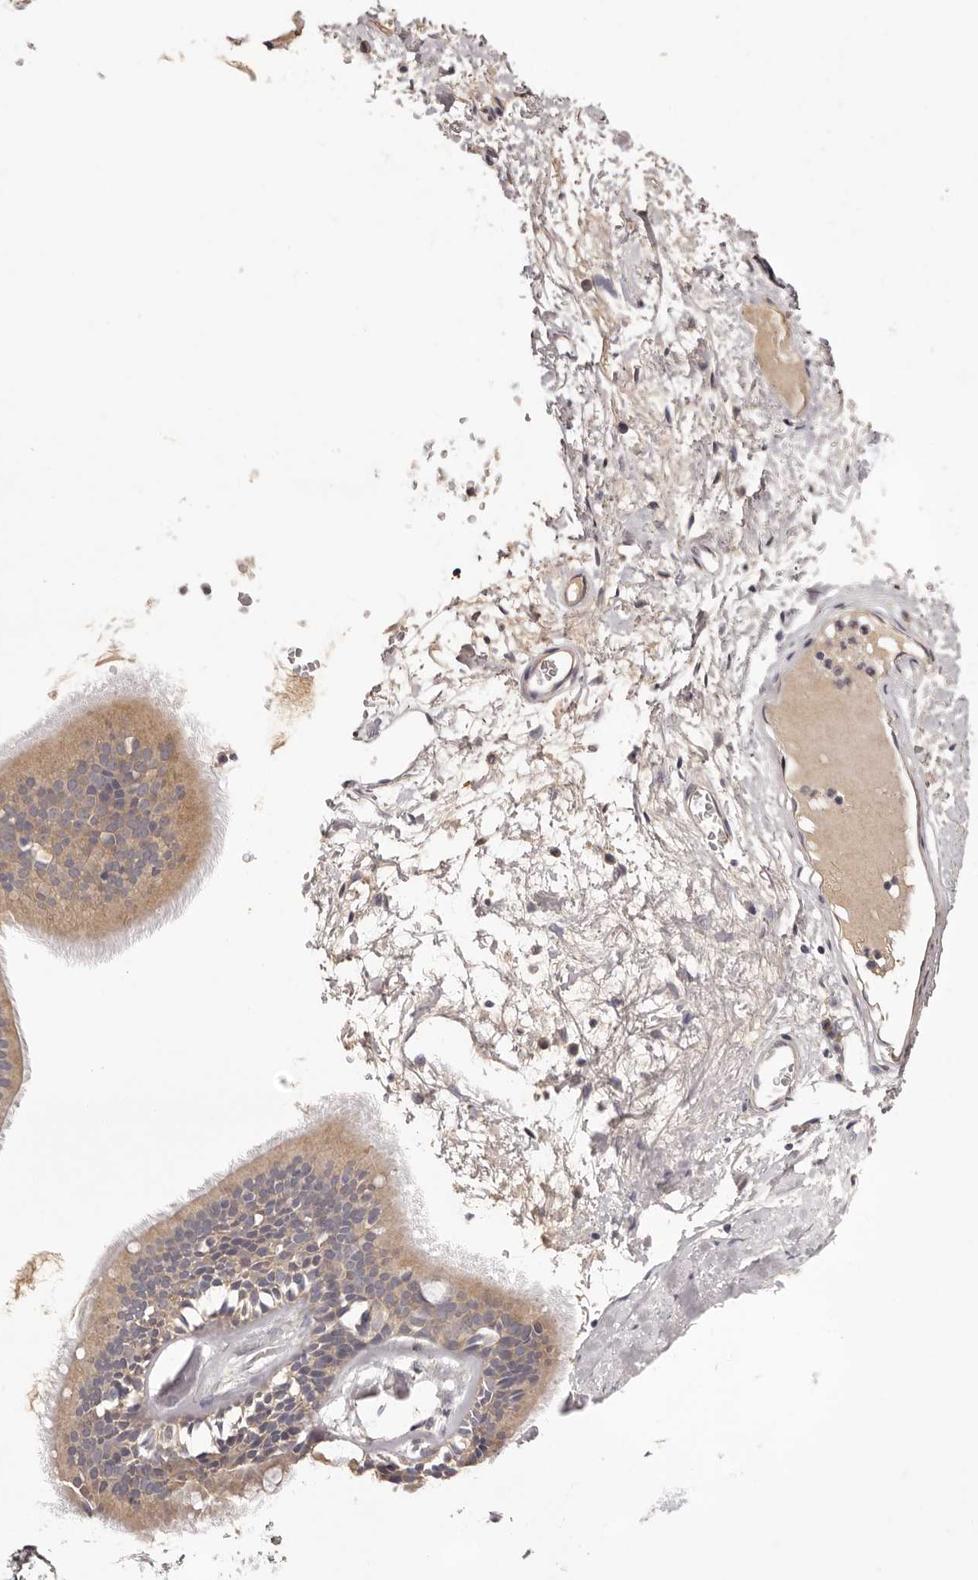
{"staining": {"intensity": "weak", "quantity": "25%-75%", "location": "cytoplasmic/membranous"}, "tissue": "adipose tissue", "cell_type": "Adipocytes", "image_type": "normal", "snomed": [{"axis": "morphology", "description": "Normal tissue, NOS"}, {"axis": "topography", "description": "Cartilage tissue"}], "caption": "High-magnification brightfield microscopy of benign adipose tissue stained with DAB (brown) and counterstained with hematoxylin (blue). adipocytes exhibit weak cytoplasmic/membranous positivity is identified in approximately25%-75% of cells.", "gene": "ETNK1", "patient": {"sex": "female", "age": 63}}